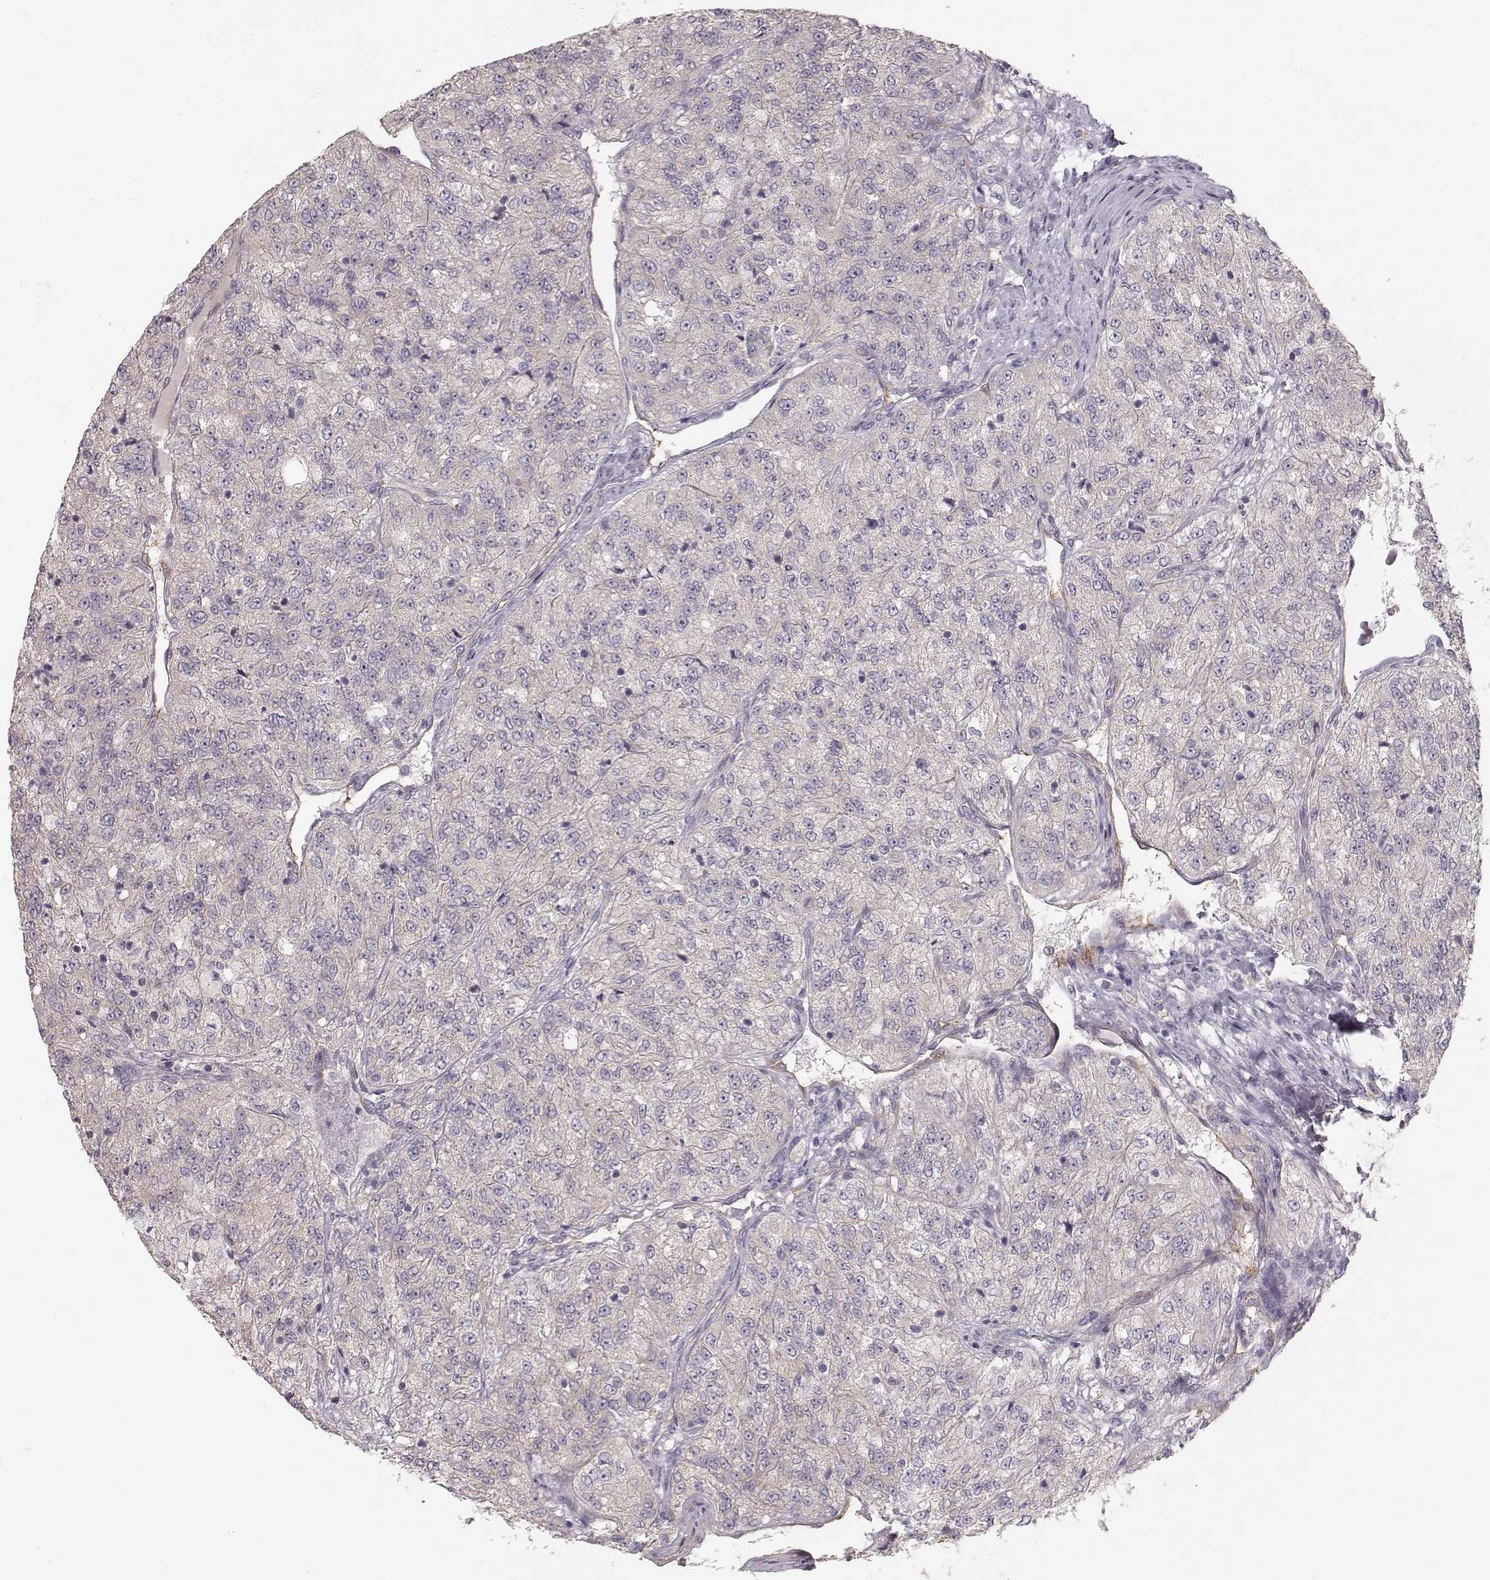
{"staining": {"intensity": "negative", "quantity": "none", "location": "none"}, "tissue": "renal cancer", "cell_type": "Tumor cells", "image_type": "cancer", "snomed": [{"axis": "morphology", "description": "Adenocarcinoma, NOS"}, {"axis": "topography", "description": "Kidney"}], "caption": "Human renal adenocarcinoma stained for a protein using IHC exhibits no staining in tumor cells.", "gene": "ARHGAP8", "patient": {"sex": "female", "age": 63}}